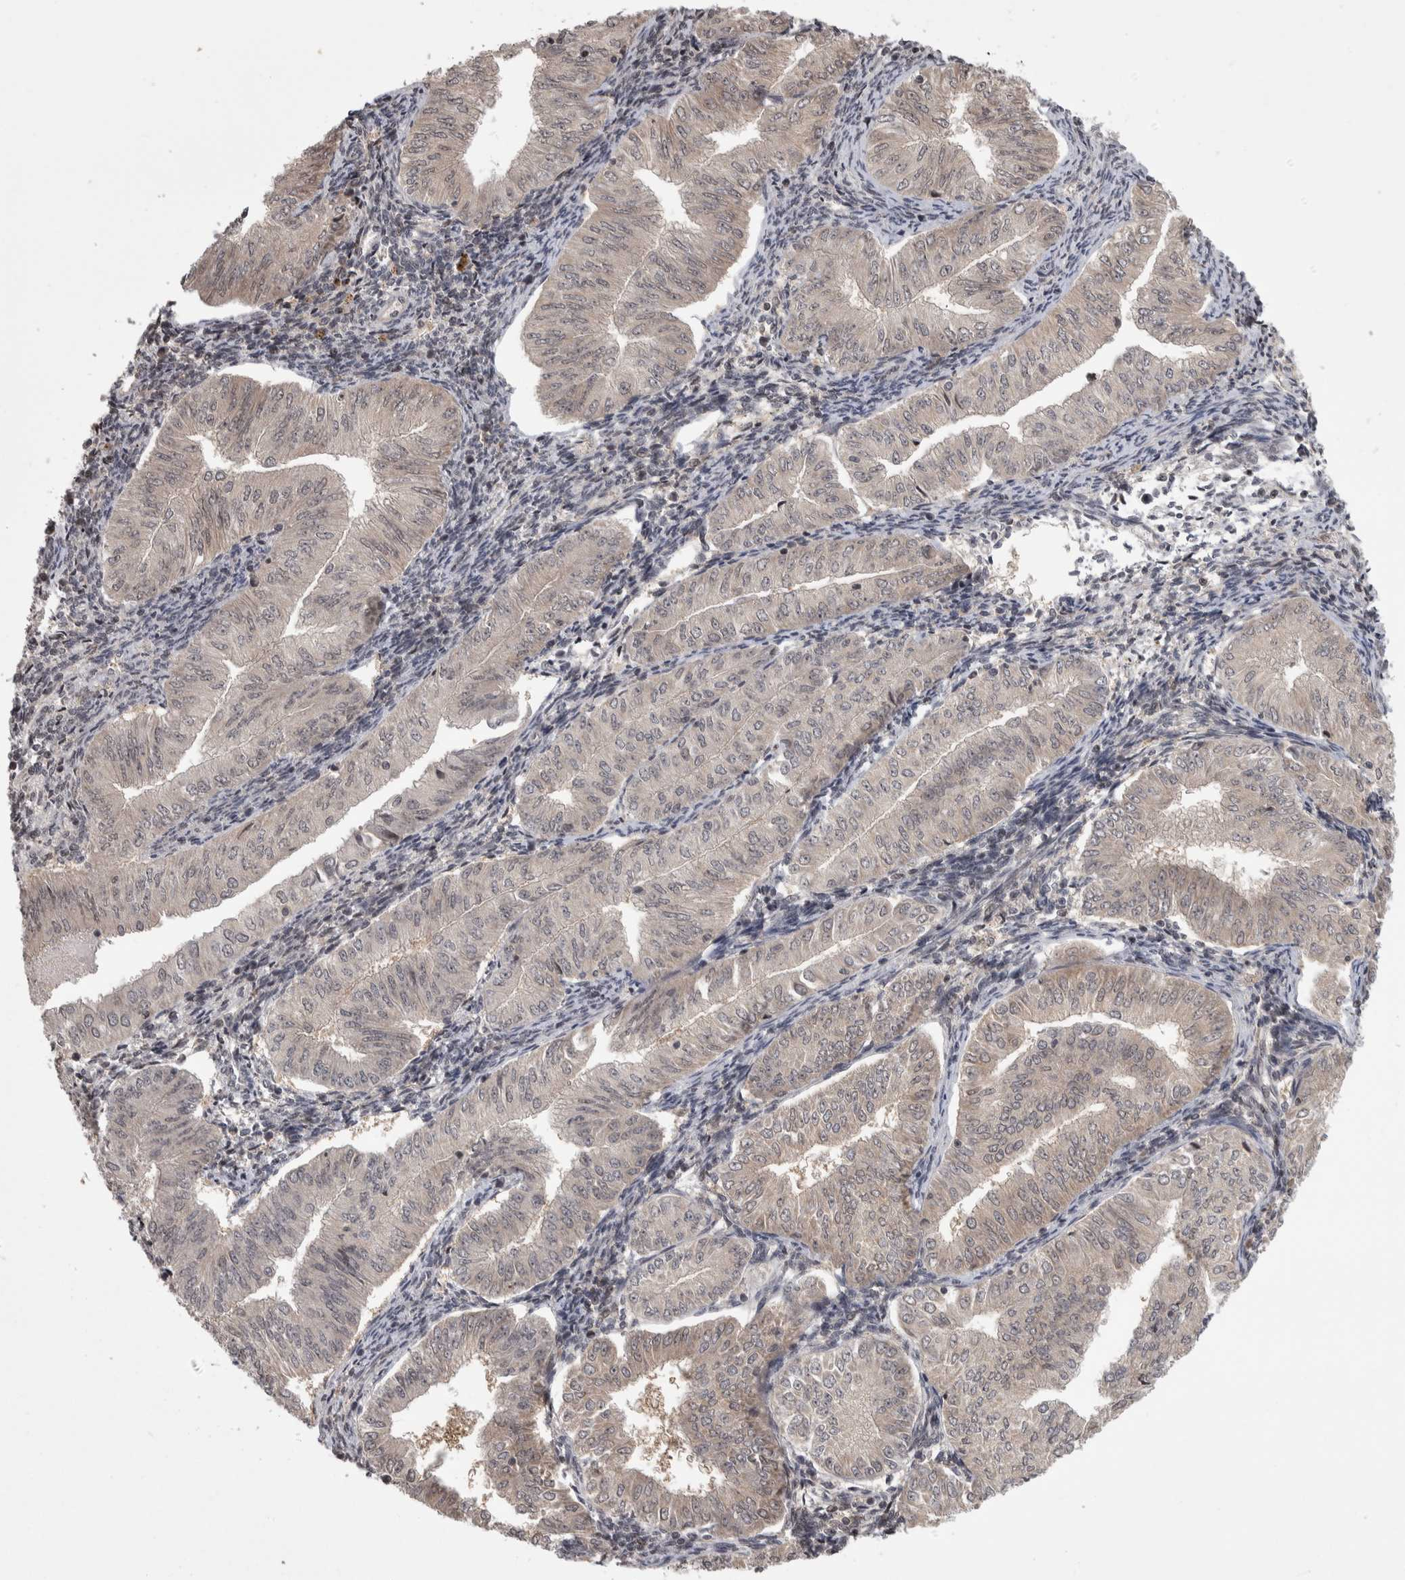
{"staining": {"intensity": "weak", "quantity": "25%-75%", "location": "cytoplasmic/membranous"}, "tissue": "endometrial cancer", "cell_type": "Tumor cells", "image_type": "cancer", "snomed": [{"axis": "morphology", "description": "Normal tissue, NOS"}, {"axis": "morphology", "description": "Adenocarcinoma, NOS"}, {"axis": "topography", "description": "Endometrium"}], "caption": "Endometrial cancer stained with a protein marker exhibits weak staining in tumor cells.", "gene": "ZSCAN21", "patient": {"sex": "female", "age": 53}}